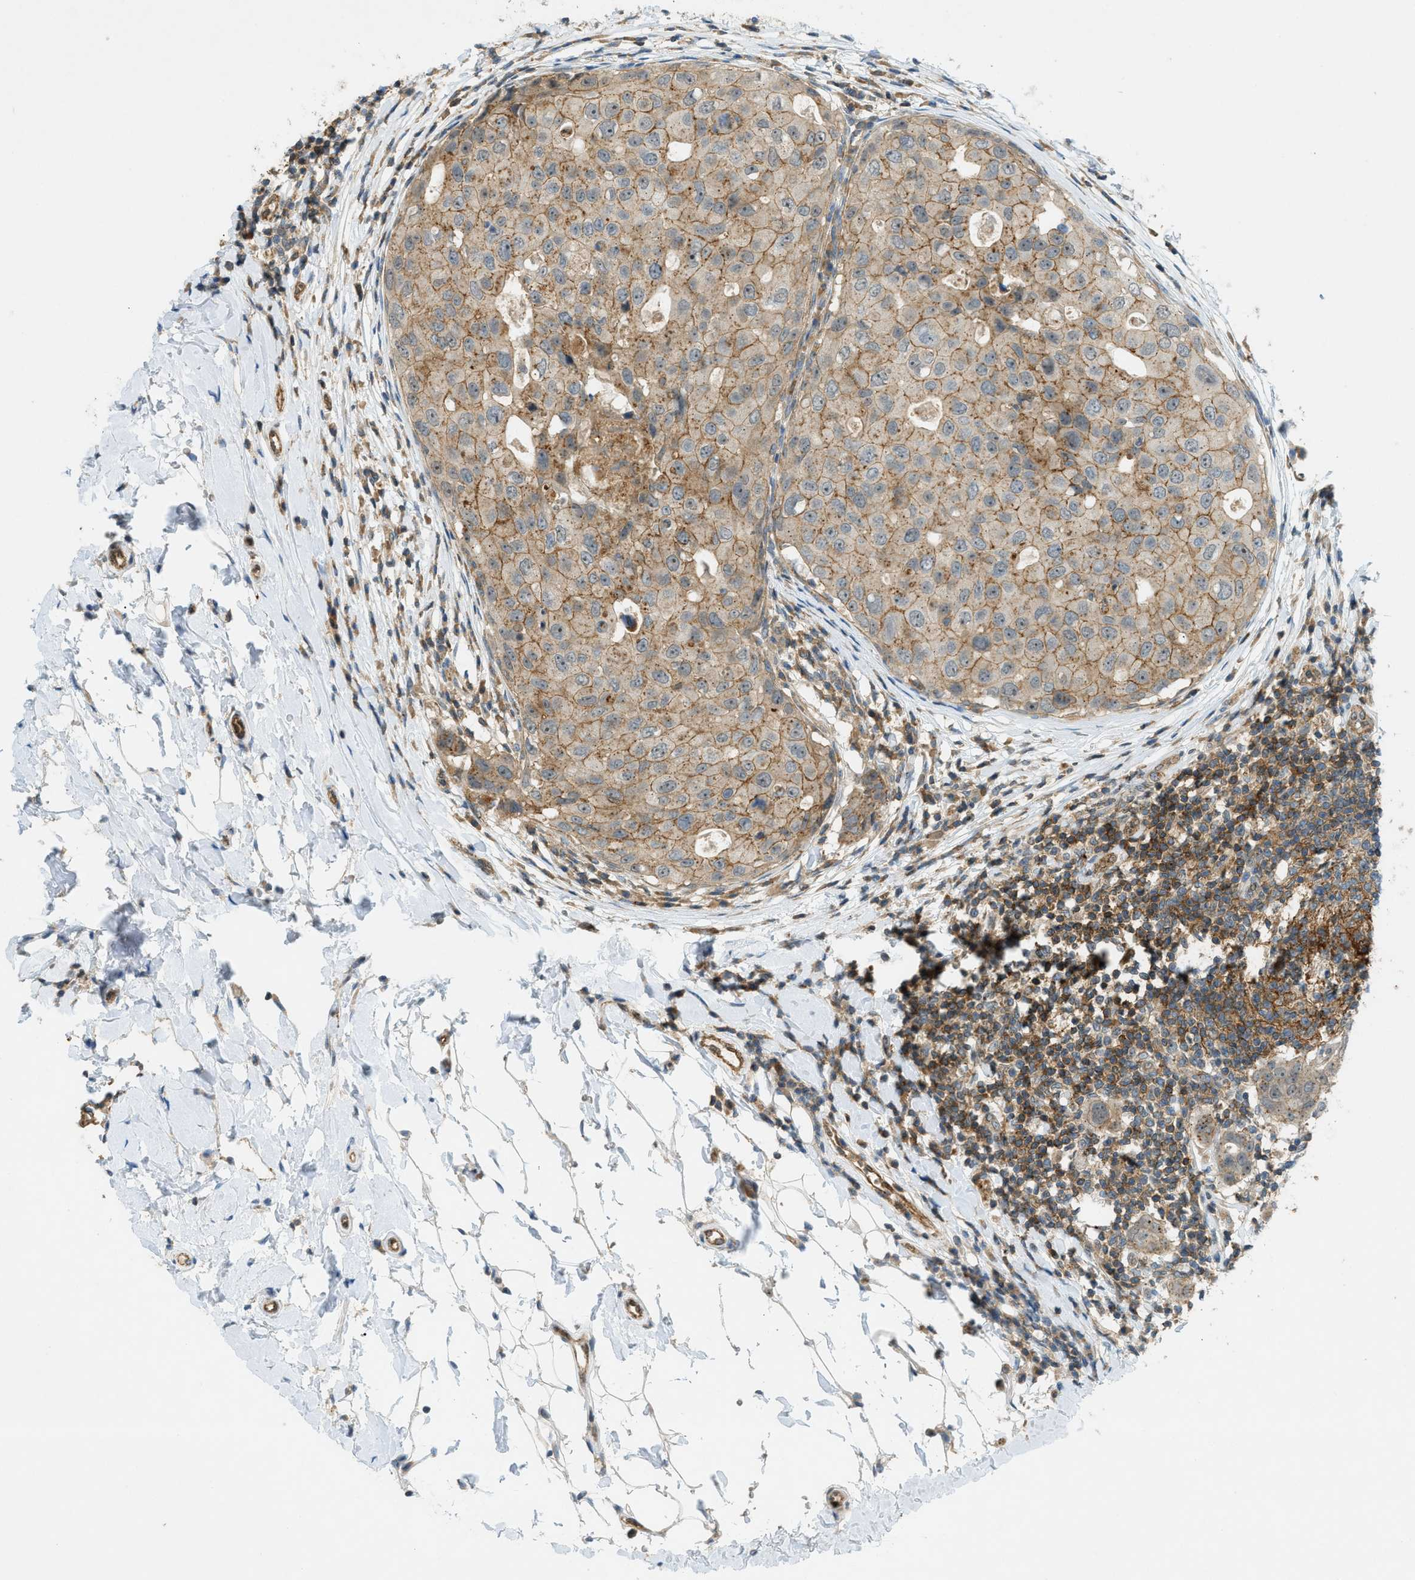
{"staining": {"intensity": "moderate", "quantity": ">75%", "location": "cytoplasmic/membranous"}, "tissue": "breast cancer", "cell_type": "Tumor cells", "image_type": "cancer", "snomed": [{"axis": "morphology", "description": "Duct carcinoma"}, {"axis": "topography", "description": "Breast"}], "caption": "Immunohistochemistry (IHC) image of neoplastic tissue: breast cancer stained using immunohistochemistry (IHC) reveals medium levels of moderate protein expression localized specifically in the cytoplasmic/membranous of tumor cells, appearing as a cytoplasmic/membranous brown color.", "gene": "GRK6", "patient": {"sex": "female", "age": 27}}